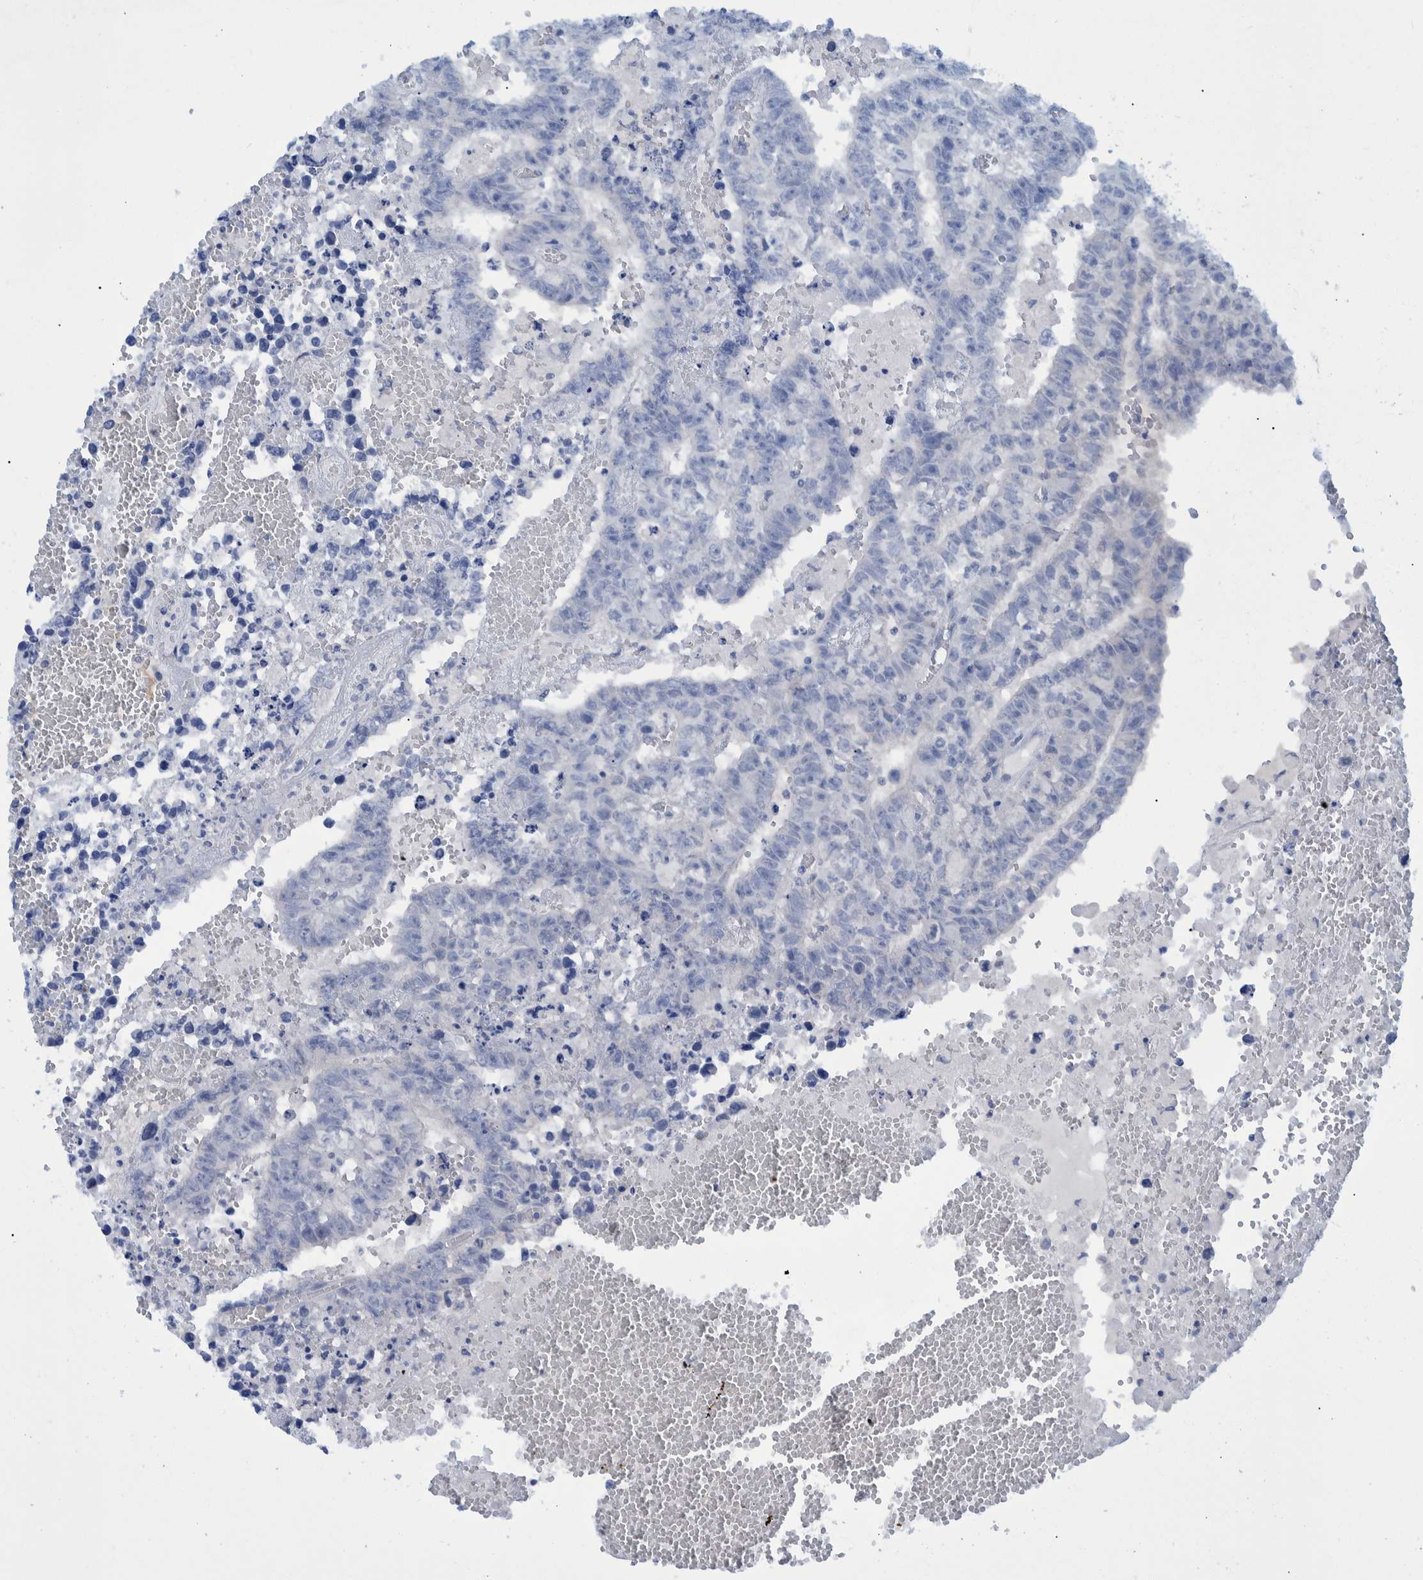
{"staining": {"intensity": "negative", "quantity": "none", "location": "none"}, "tissue": "testis cancer", "cell_type": "Tumor cells", "image_type": "cancer", "snomed": [{"axis": "morphology", "description": "Carcinoma, Embryonal, NOS"}, {"axis": "topography", "description": "Testis"}], "caption": "The image shows no significant positivity in tumor cells of embryonal carcinoma (testis).", "gene": "PCYT2", "patient": {"sex": "male", "age": 25}}